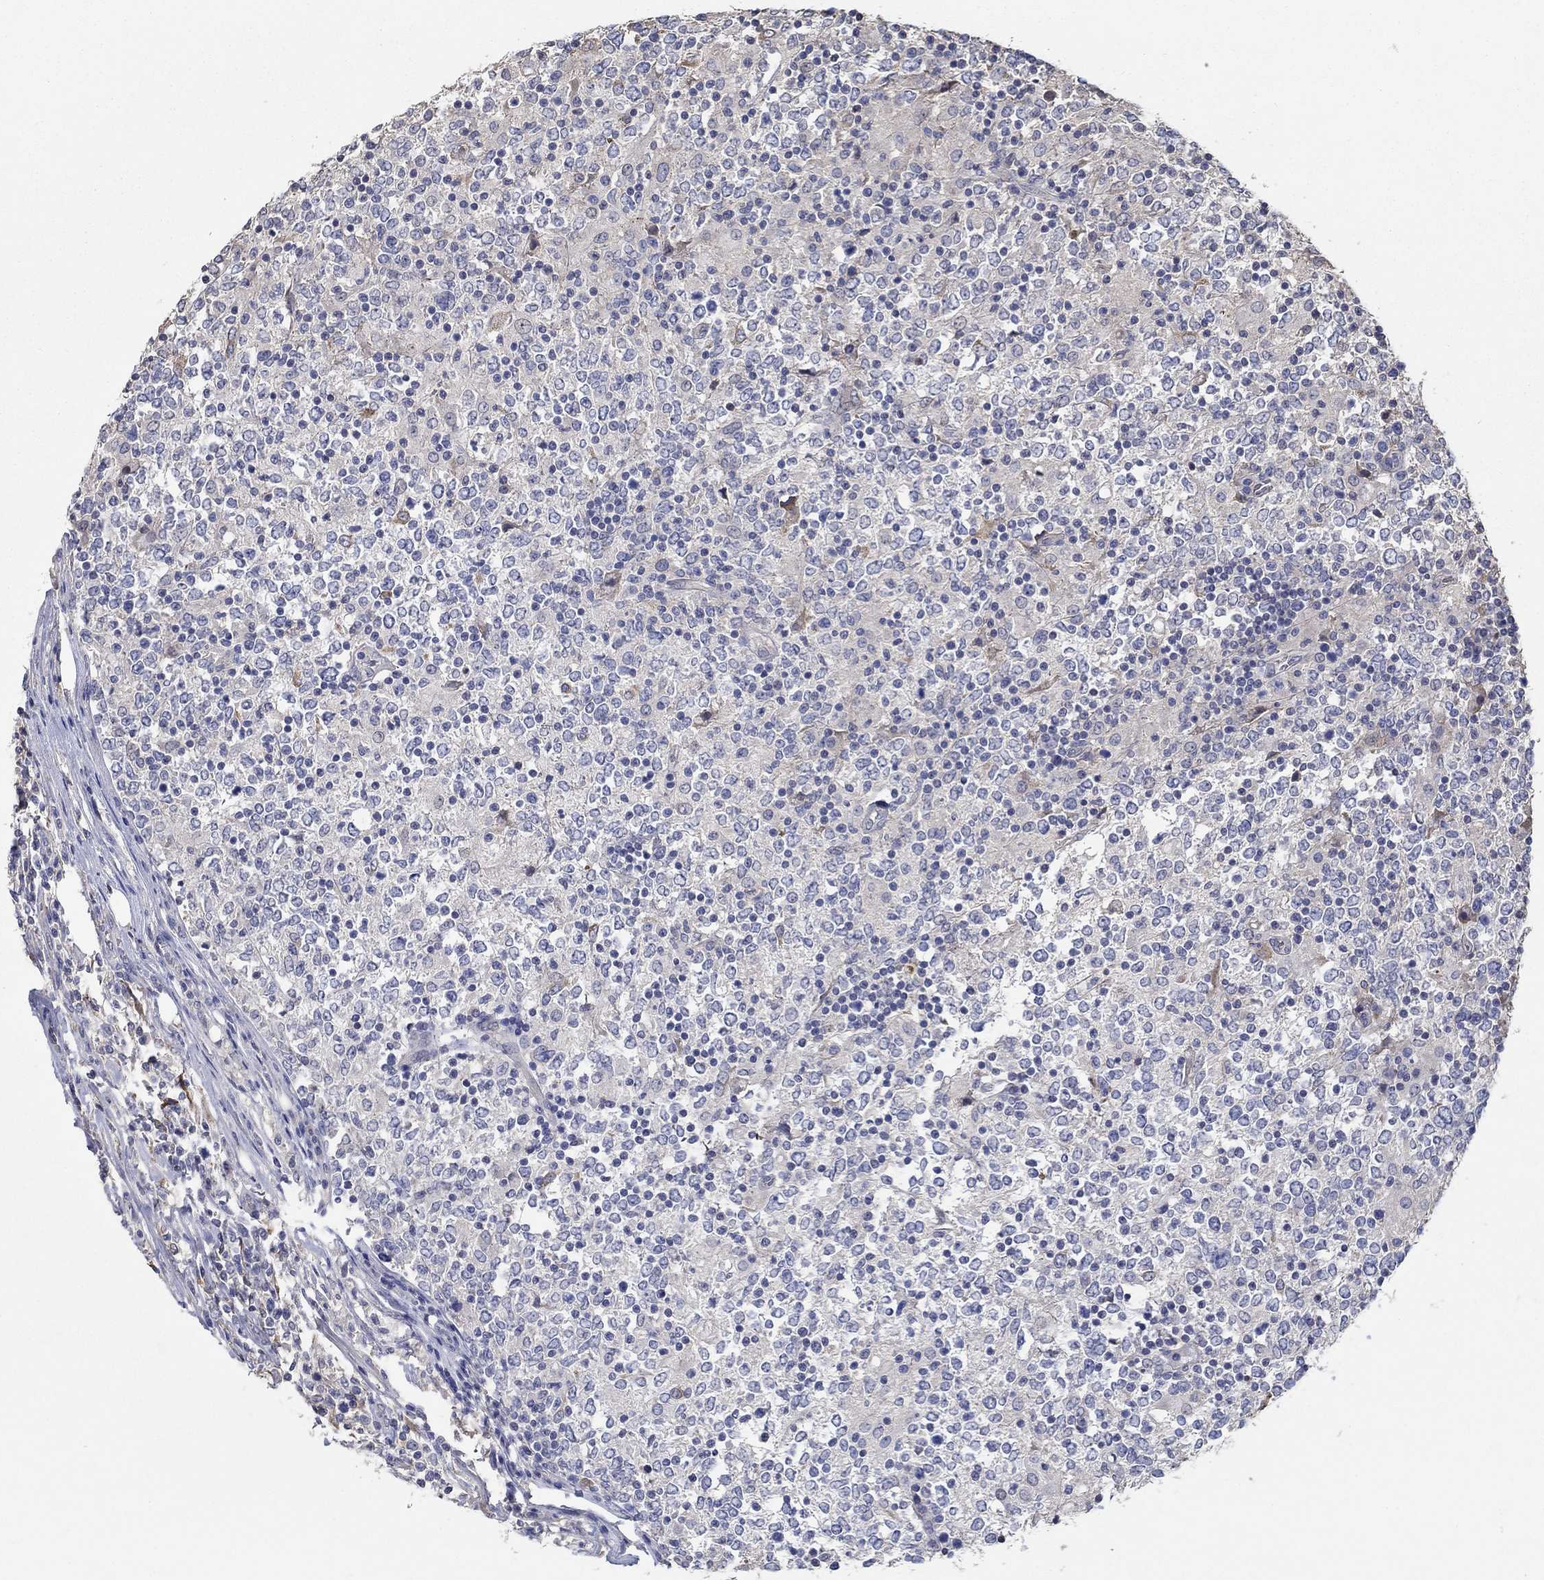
{"staining": {"intensity": "negative", "quantity": "none", "location": "none"}, "tissue": "lymphoma", "cell_type": "Tumor cells", "image_type": "cancer", "snomed": [{"axis": "morphology", "description": "Malignant lymphoma, non-Hodgkin's type, High grade"}, {"axis": "topography", "description": "Lymph node"}], "caption": "A micrograph of lymphoma stained for a protein demonstrates no brown staining in tumor cells.", "gene": "IL10", "patient": {"sex": "female", "age": 84}}